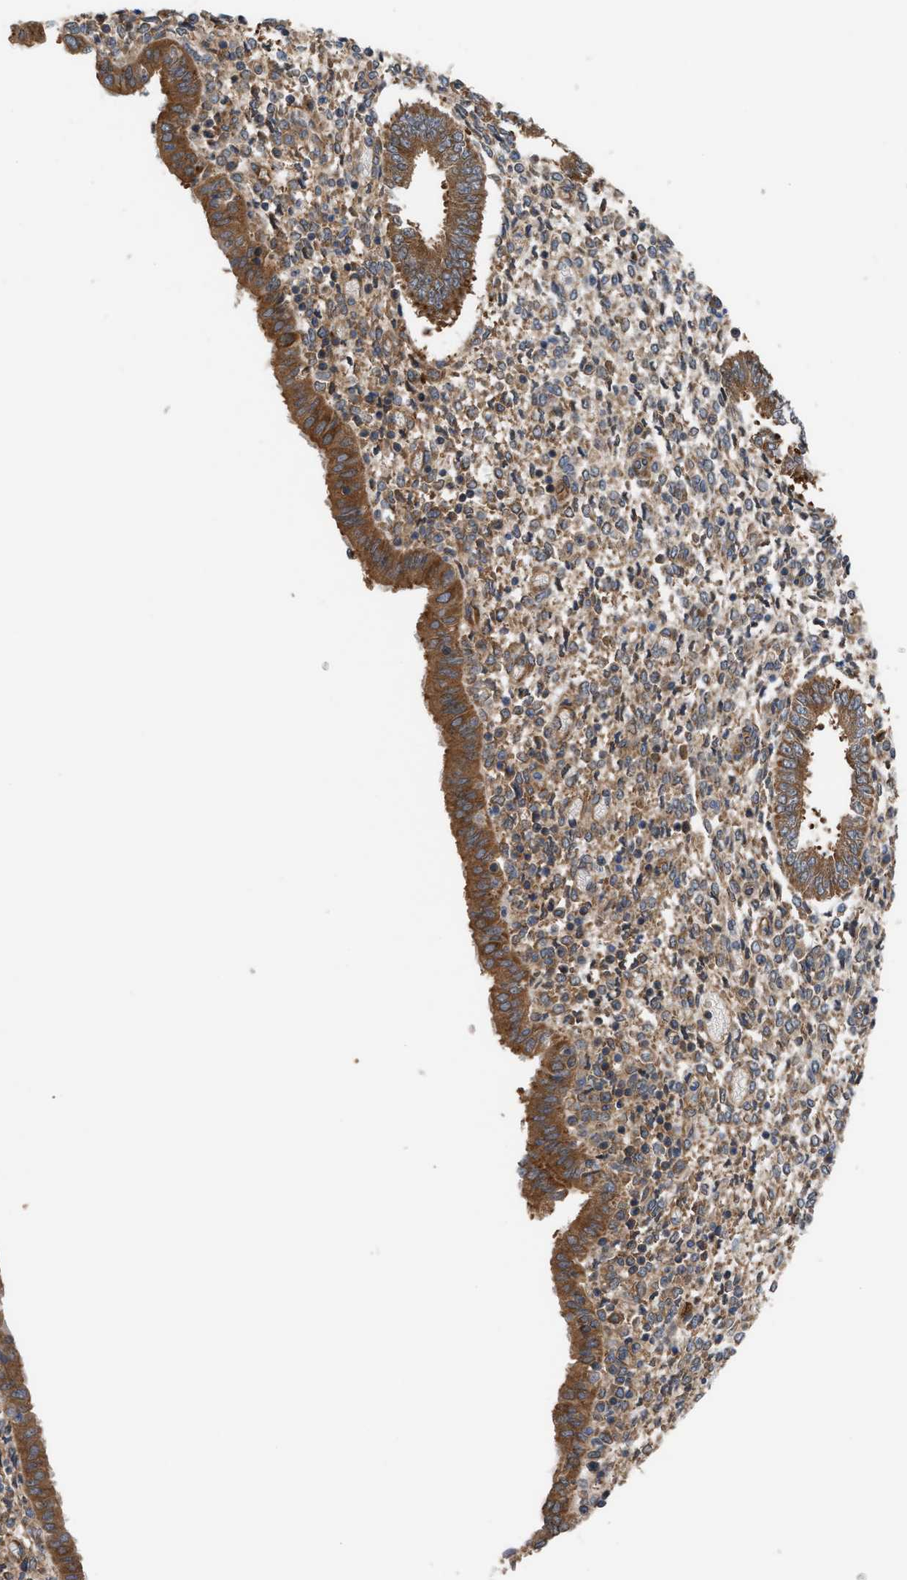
{"staining": {"intensity": "moderate", "quantity": ">75%", "location": "cytoplasmic/membranous"}, "tissue": "endometrium", "cell_type": "Cells in endometrial stroma", "image_type": "normal", "snomed": [{"axis": "morphology", "description": "Normal tissue, NOS"}, {"axis": "topography", "description": "Endometrium"}], "caption": "Brown immunohistochemical staining in normal human endometrium reveals moderate cytoplasmic/membranous staining in approximately >75% of cells in endometrial stroma. The protein is stained brown, and the nuclei are stained in blue (DAB (3,3'-diaminobenzidine) IHC with brightfield microscopy, high magnification).", "gene": "LAPTM4B", "patient": {"sex": "female", "age": 35}}